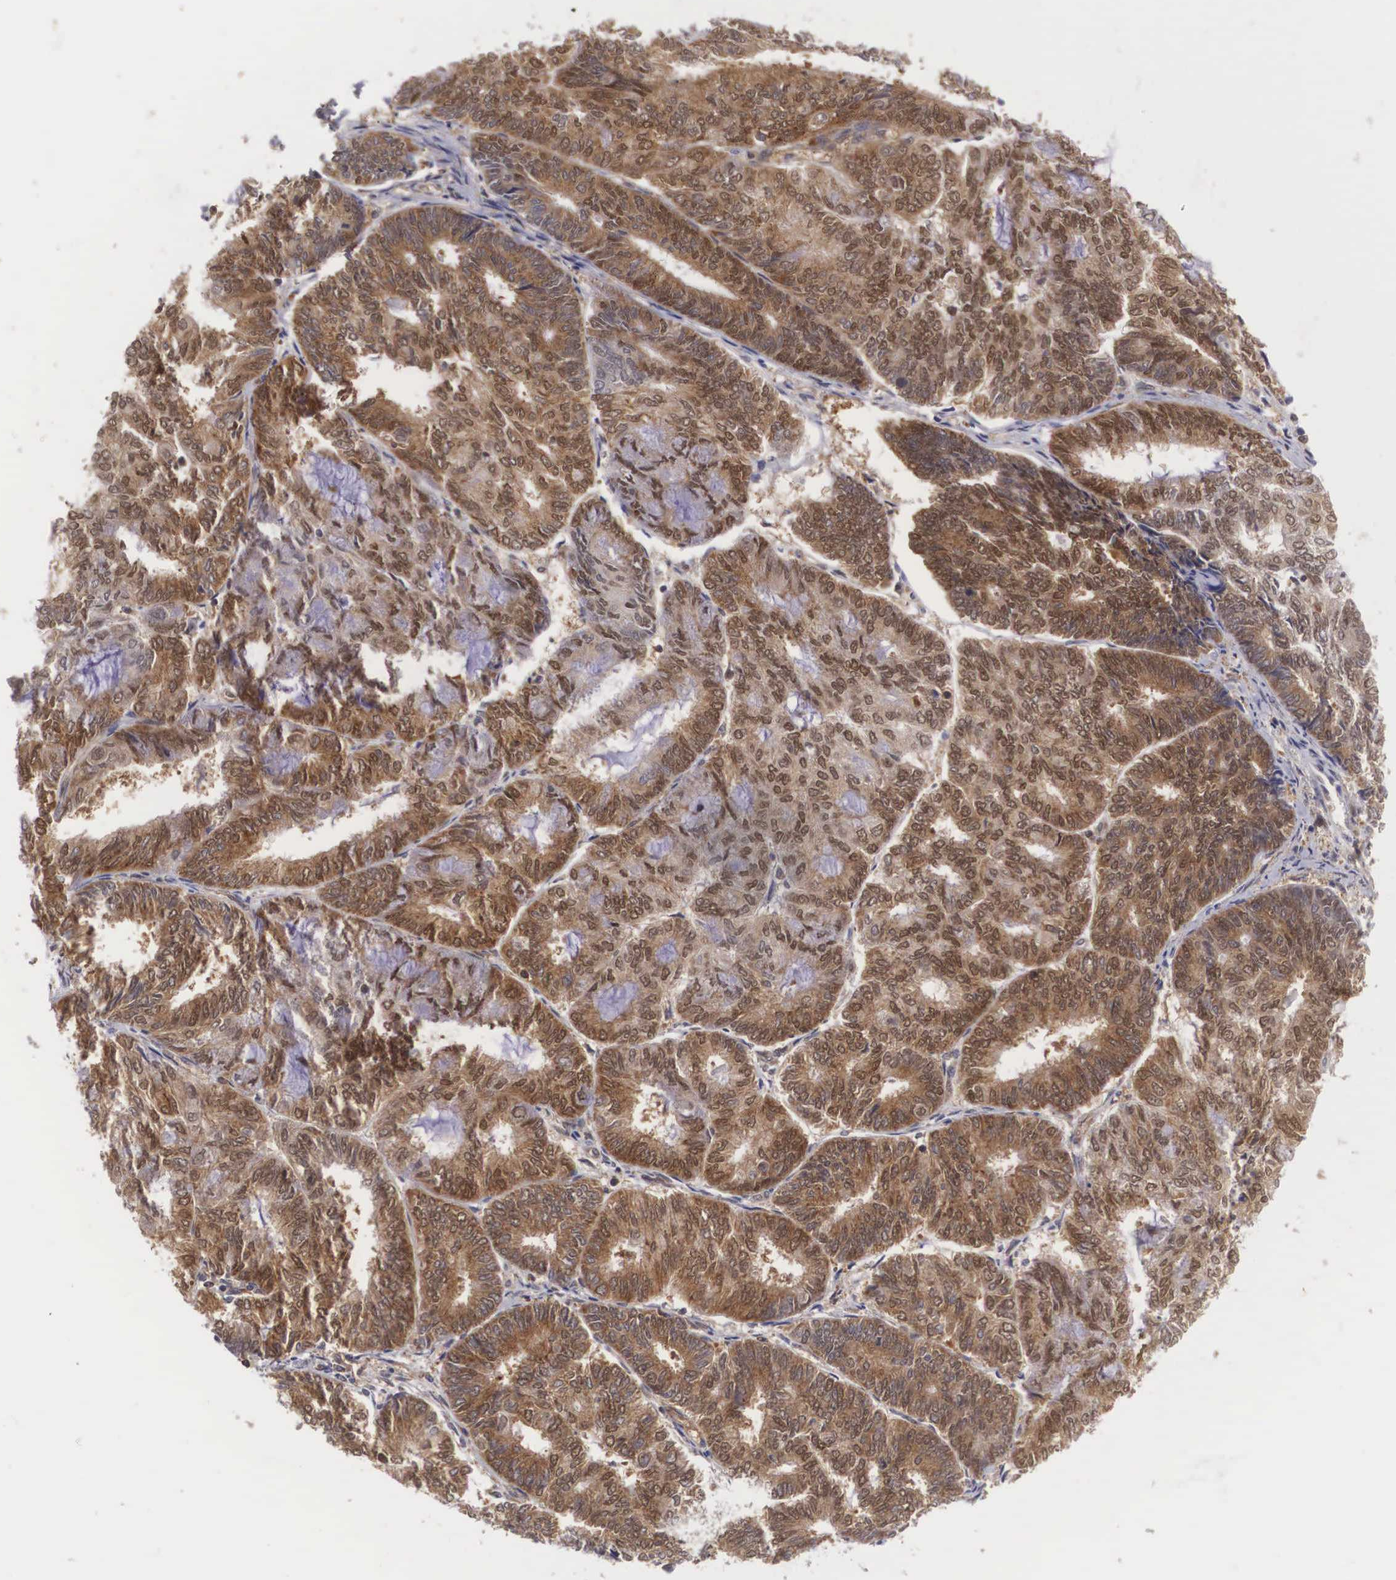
{"staining": {"intensity": "moderate", "quantity": ">75%", "location": "cytoplasmic/membranous"}, "tissue": "endometrial cancer", "cell_type": "Tumor cells", "image_type": "cancer", "snomed": [{"axis": "morphology", "description": "Adenocarcinoma, NOS"}, {"axis": "topography", "description": "Endometrium"}], "caption": "Moderate cytoplasmic/membranous positivity is present in about >75% of tumor cells in endometrial adenocarcinoma.", "gene": "ADSL", "patient": {"sex": "female", "age": 59}}